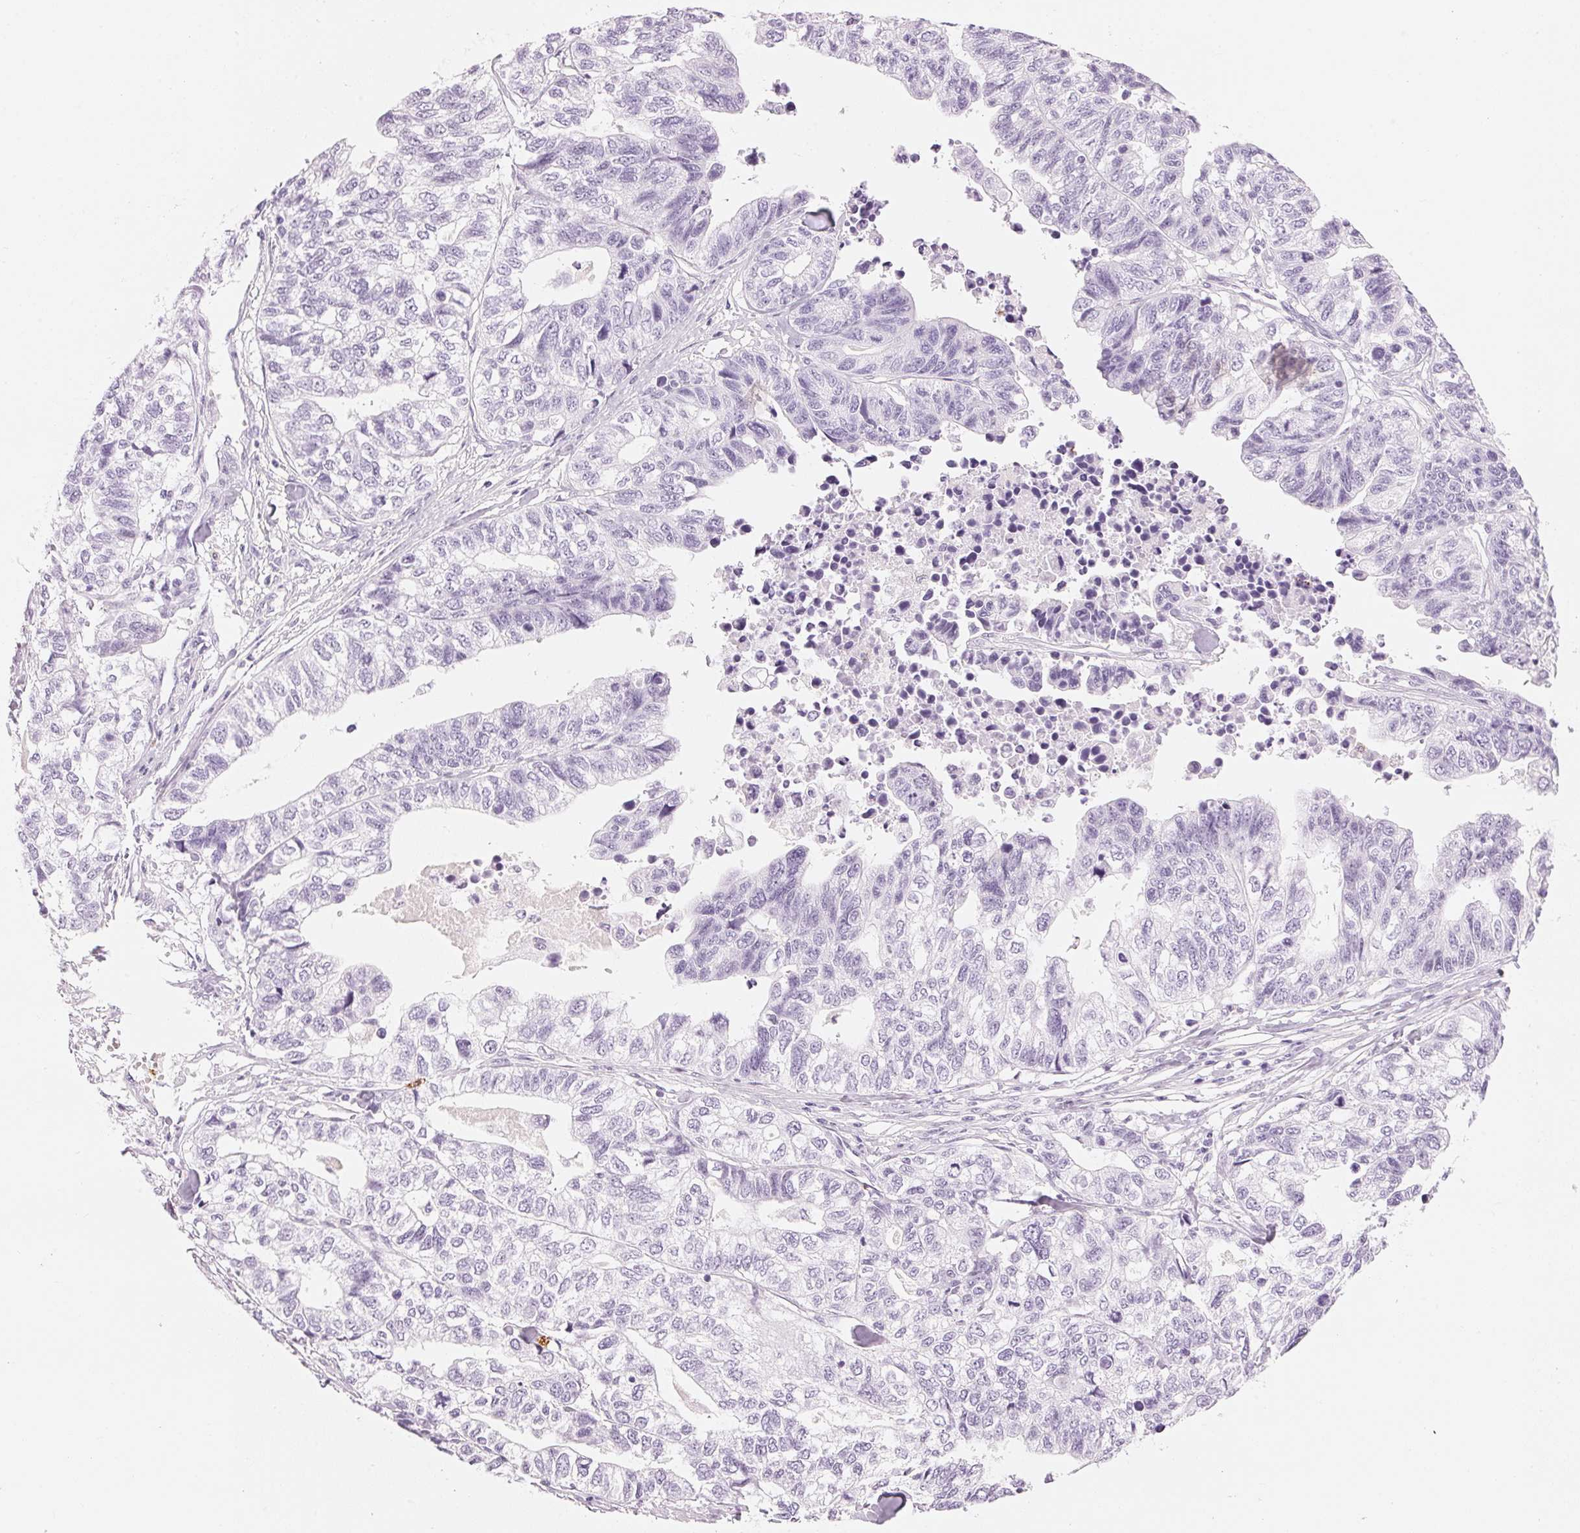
{"staining": {"intensity": "negative", "quantity": "none", "location": "none"}, "tissue": "stomach cancer", "cell_type": "Tumor cells", "image_type": "cancer", "snomed": [{"axis": "morphology", "description": "Adenocarcinoma, NOS"}, {"axis": "topography", "description": "Stomach, upper"}], "caption": "IHC micrograph of neoplastic tissue: stomach adenocarcinoma stained with DAB shows no significant protein expression in tumor cells.", "gene": "KLK7", "patient": {"sex": "female", "age": 67}}